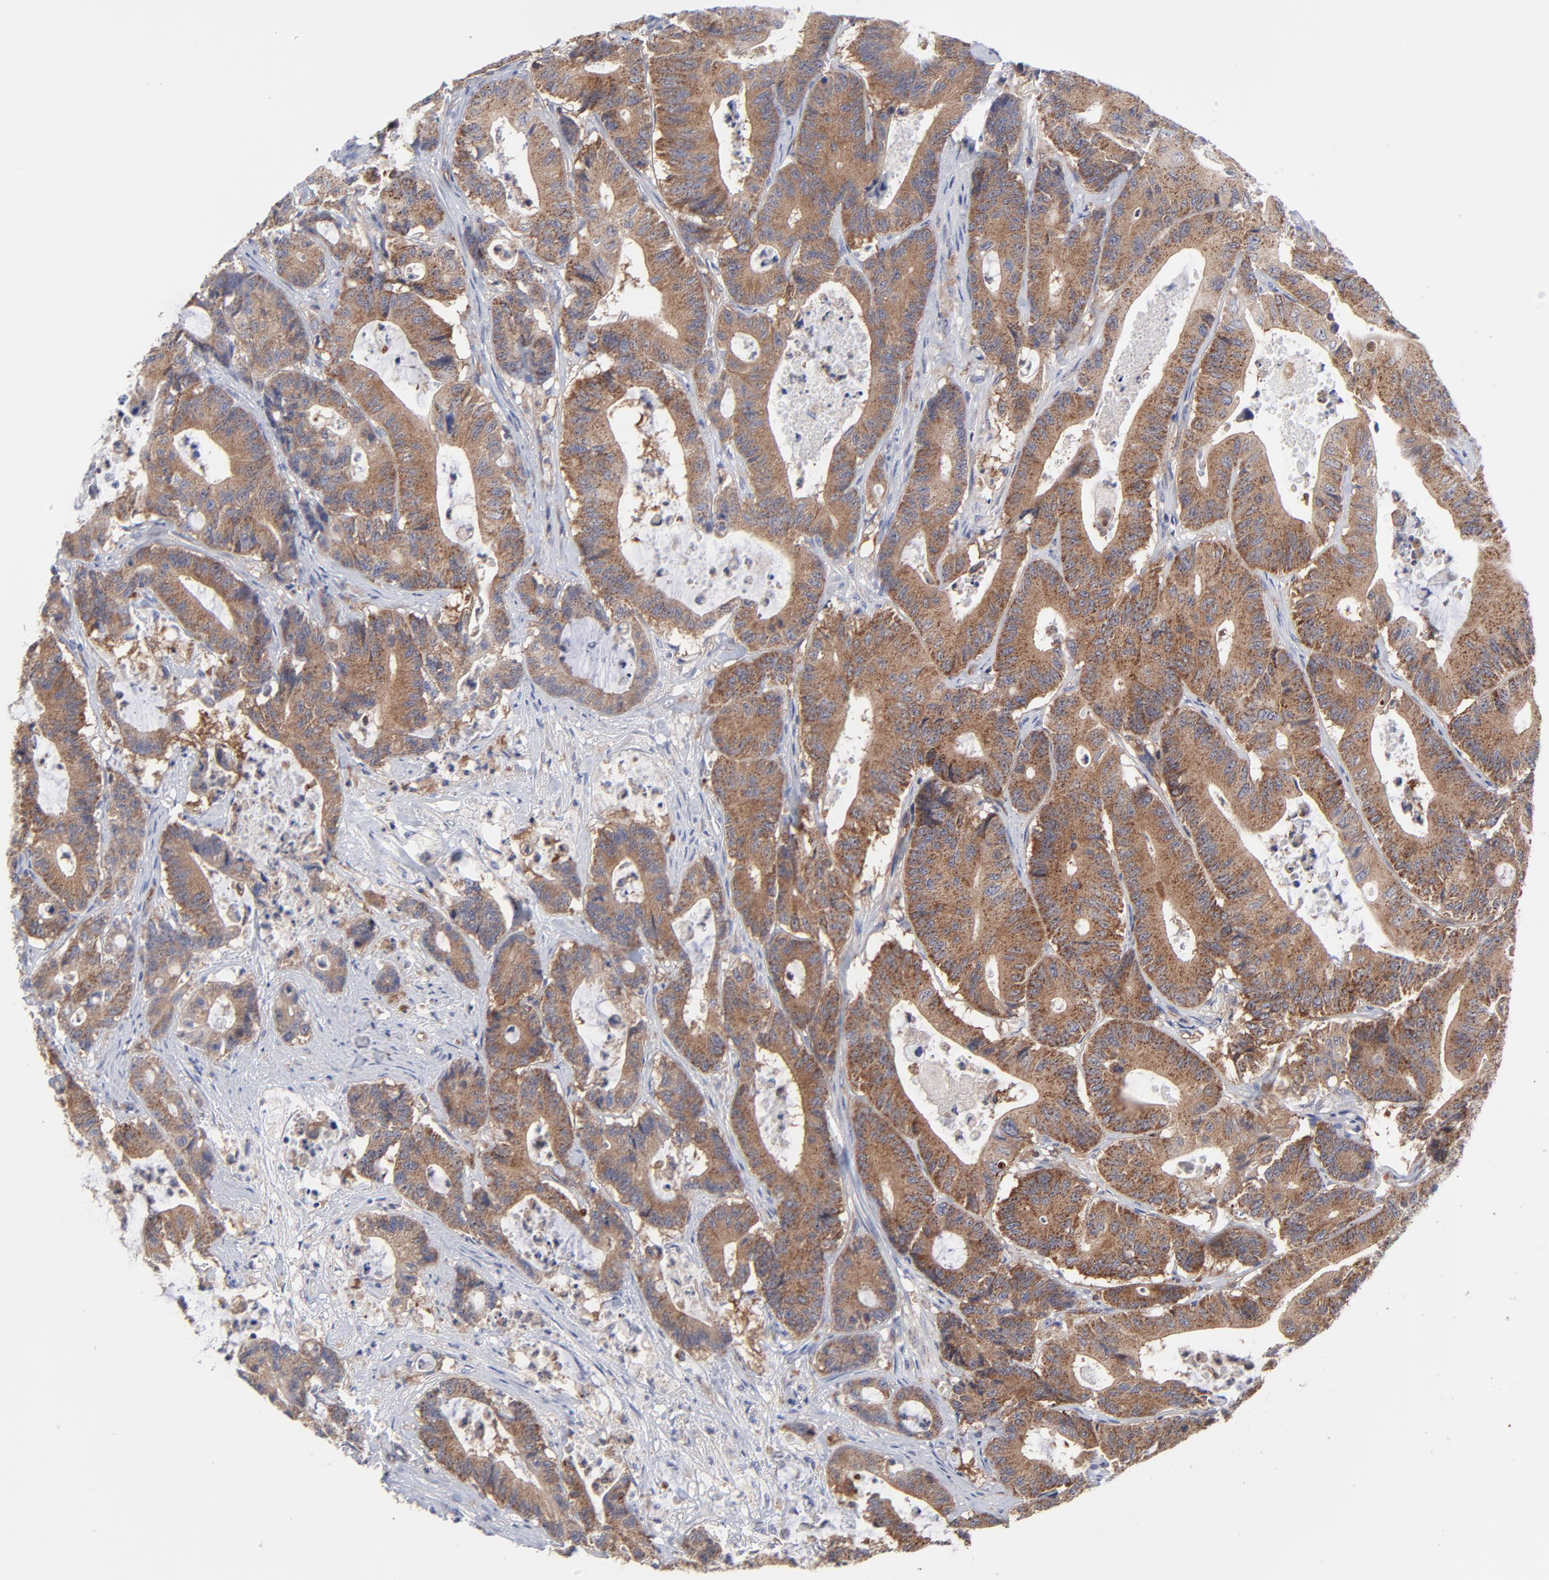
{"staining": {"intensity": "weak", "quantity": ">75%", "location": "cytoplasmic/membranous"}, "tissue": "colorectal cancer", "cell_type": "Tumor cells", "image_type": "cancer", "snomed": [{"axis": "morphology", "description": "Adenocarcinoma, NOS"}, {"axis": "topography", "description": "Colon"}], "caption": "This histopathology image demonstrates IHC staining of human colorectal cancer (adenocarcinoma), with low weak cytoplasmic/membranous expression in about >75% of tumor cells.", "gene": "NFKBIA", "patient": {"sex": "female", "age": 84}}